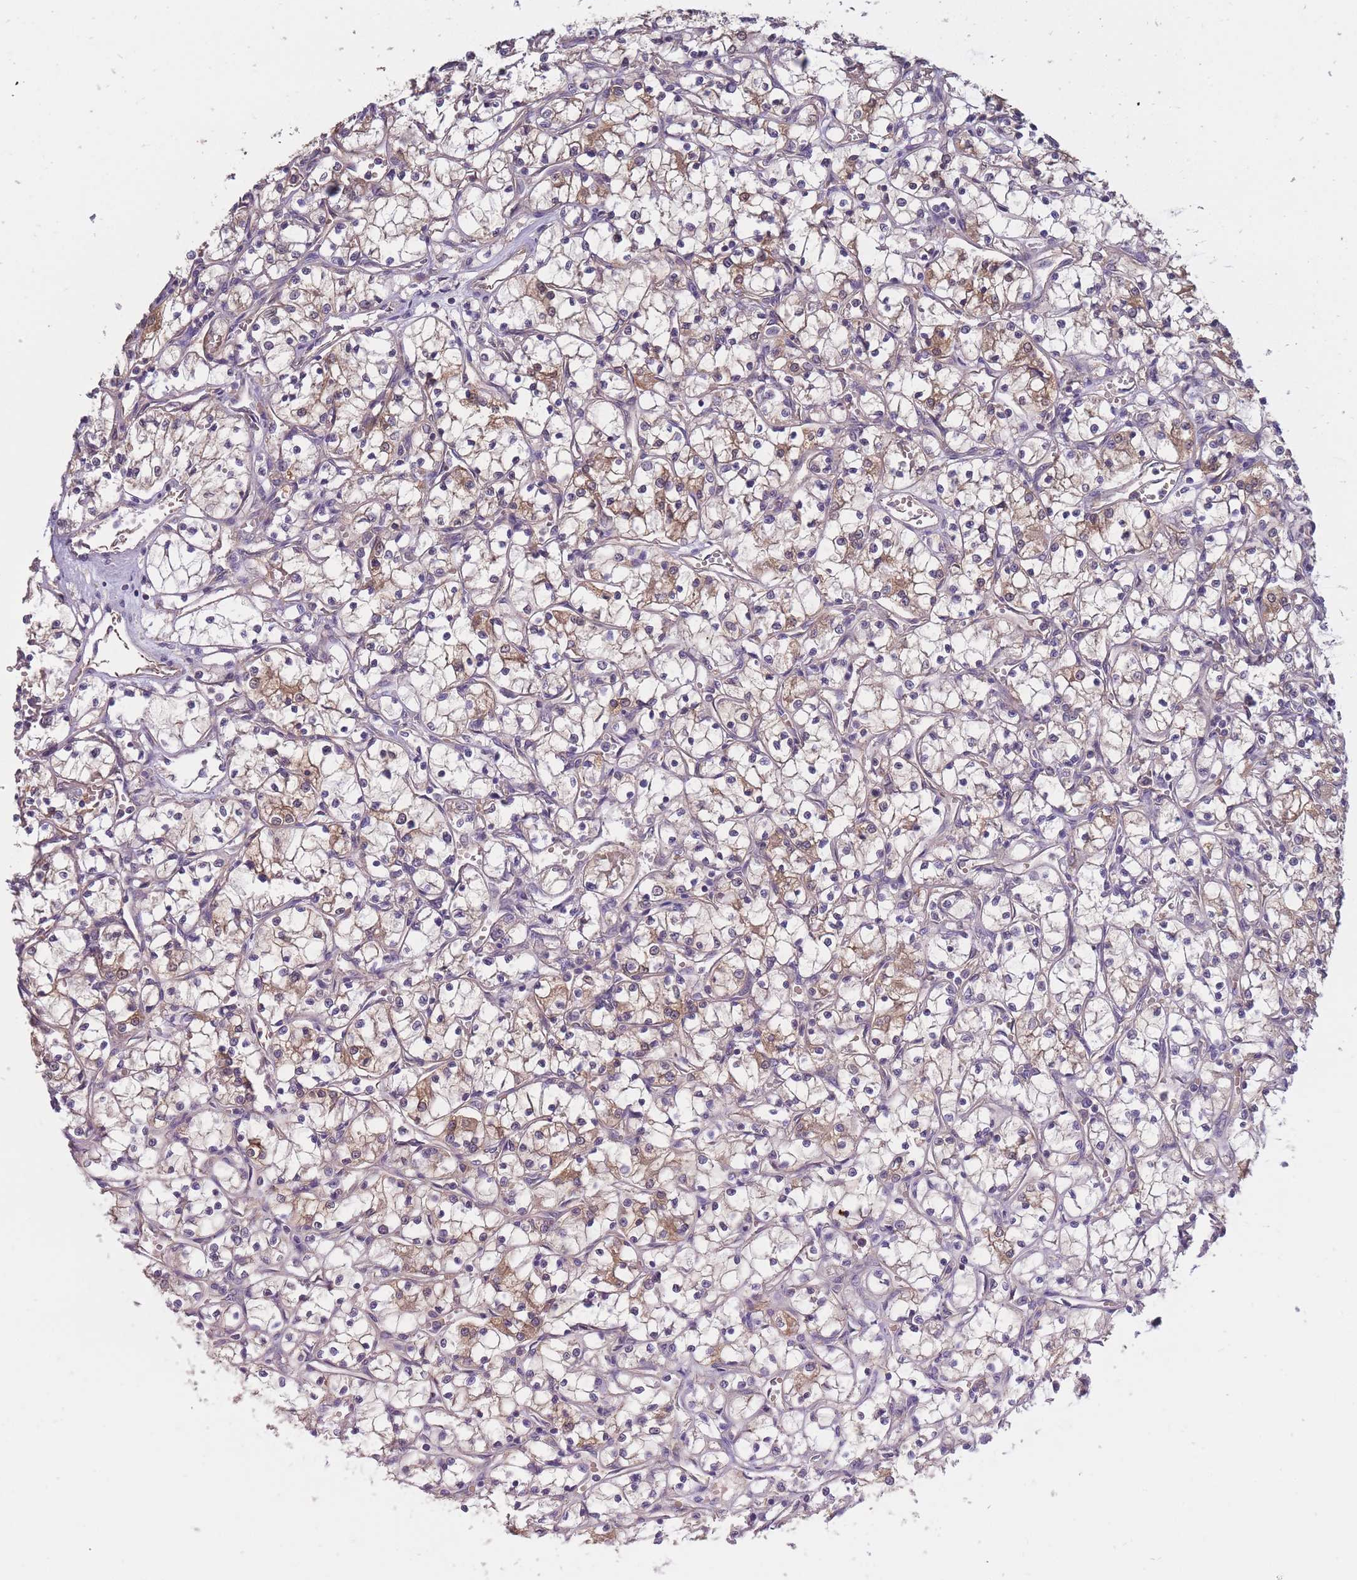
{"staining": {"intensity": "weak", "quantity": "25%-75%", "location": "cytoplasmic/membranous"}, "tissue": "renal cancer", "cell_type": "Tumor cells", "image_type": "cancer", "snomed": [{"axis": "morphology", "description": "Adenocarcinoma, NOS"}, {"axis": "topography", "description": "Kidney"}], "caption": "Immunohistochemical staining of adenocarcinoma (renal) shows low levels of weak cytoplasmic/membranous expression in about 25%-75% of tumor cells.", "gene": "KIAA1755", "patient": {"sex": "female", "age": 69}}